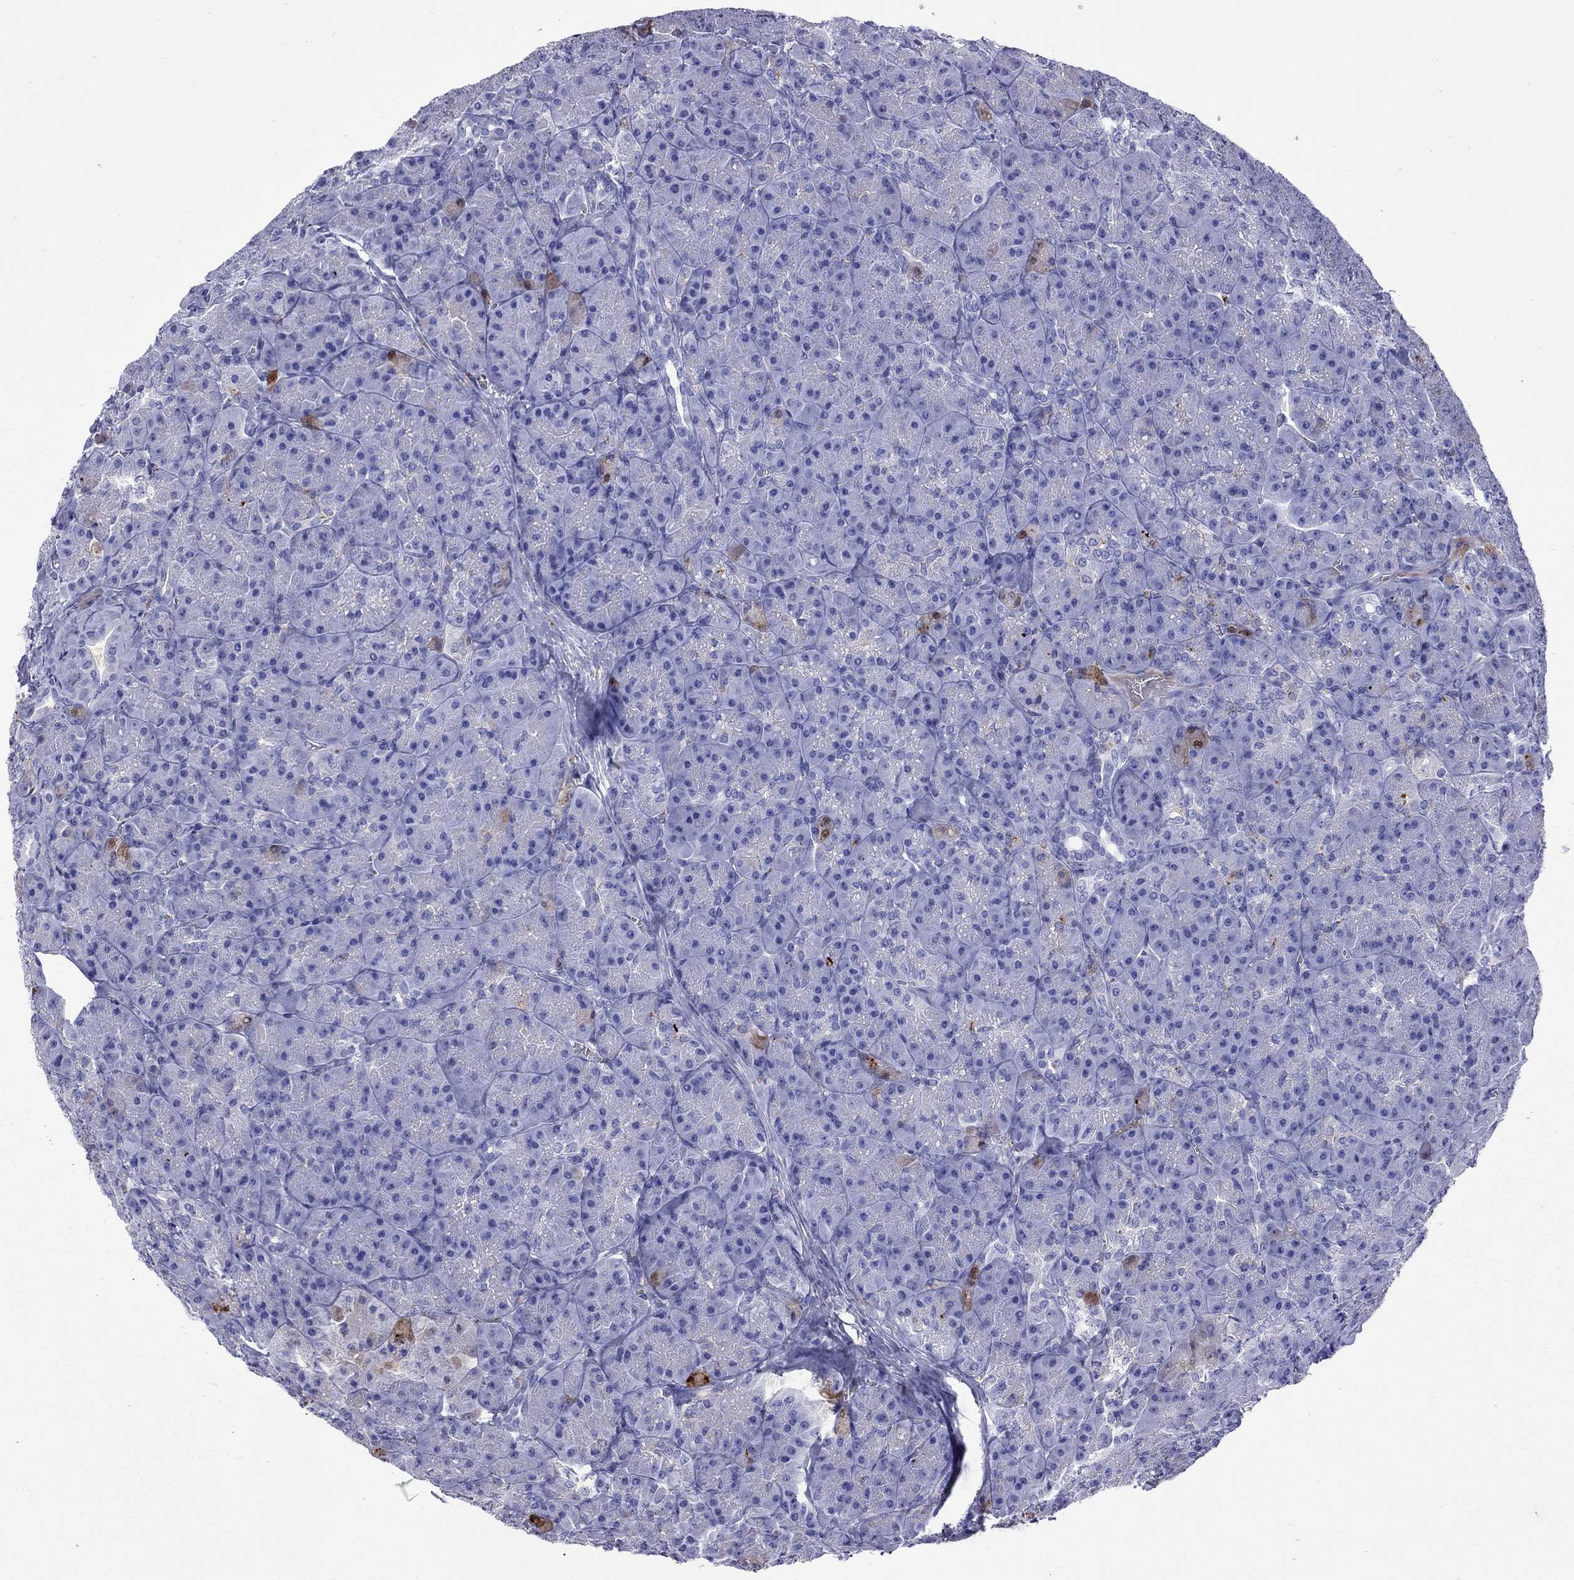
{"staining": {"intensity": "moderate", "quantity": "<25%", "location": "nuclear"}, "tissue": "pancreas", "cell_type": "Exocrine glandular cells", "image_type": "normal", "snomed": [{"axis": "morphology", "description": "Normal tissue, NOS"}, {"axis": "topography", "description": "Pancreas"}], "caption": "Approximately <25% of exocrine glandular cells in unremarkable human pancreas exhibit moderate nuclear protein staining as visualized by brown immunohistochemical staining.", "gene": "SERPINA3", "patient": {"sex": "male", "age": 57}}